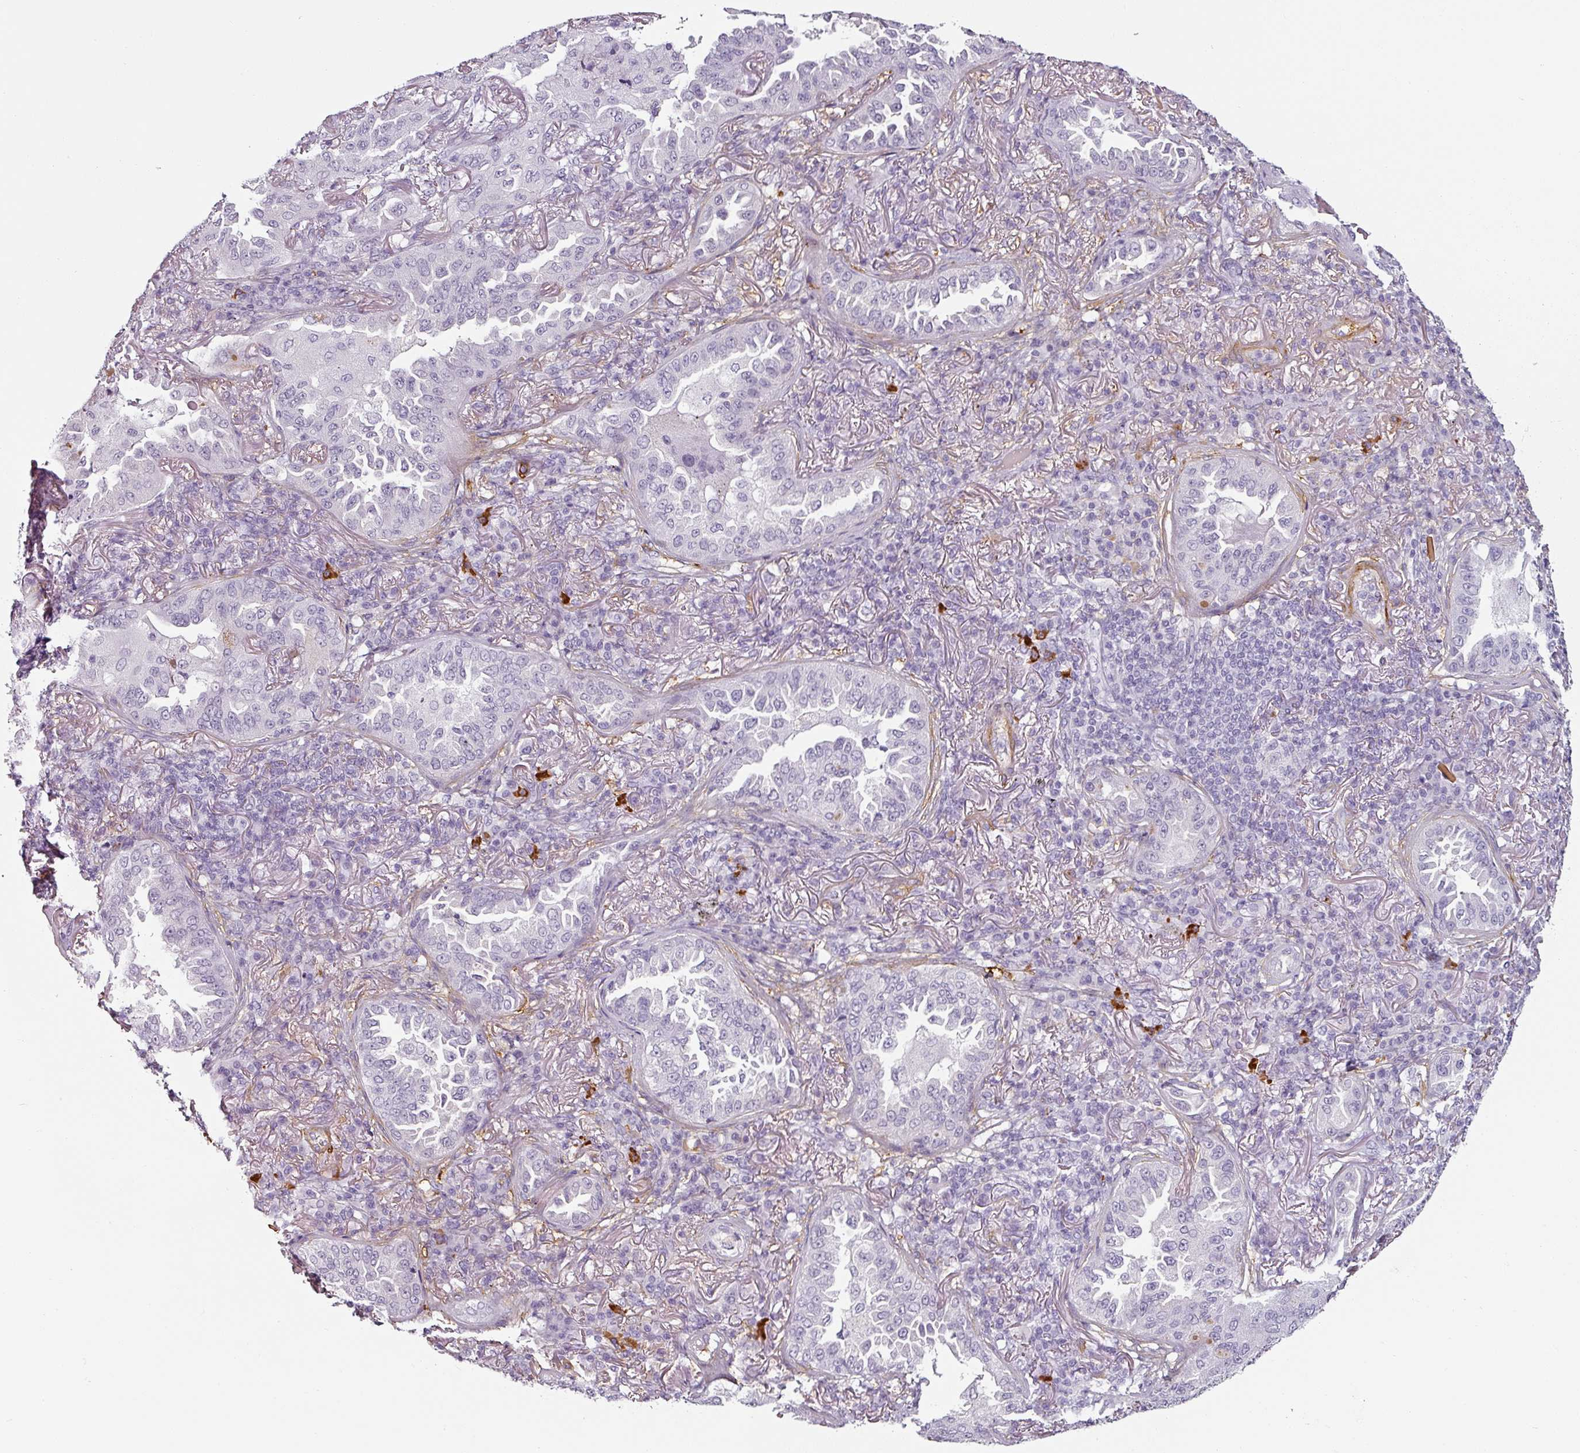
{"staining": {"intensity": "negative", "quantity": "none", "location": "none"}, "tissue": "lung cancer", "cell_type": "Tumor cells", "image_type": "cancer", "snomed": [{"axis": "morphology", "description": "Adenocarcinoma, NOS"}, {"axis": "topography", "description": "Lung"}], "caption": "Immunohistochemical staining of lung cancer (adenocarcinoma) exhibits no significant staining in tumor cells.", "gene": "CAP2", "patient": {"sex": "female", "age": 69}}